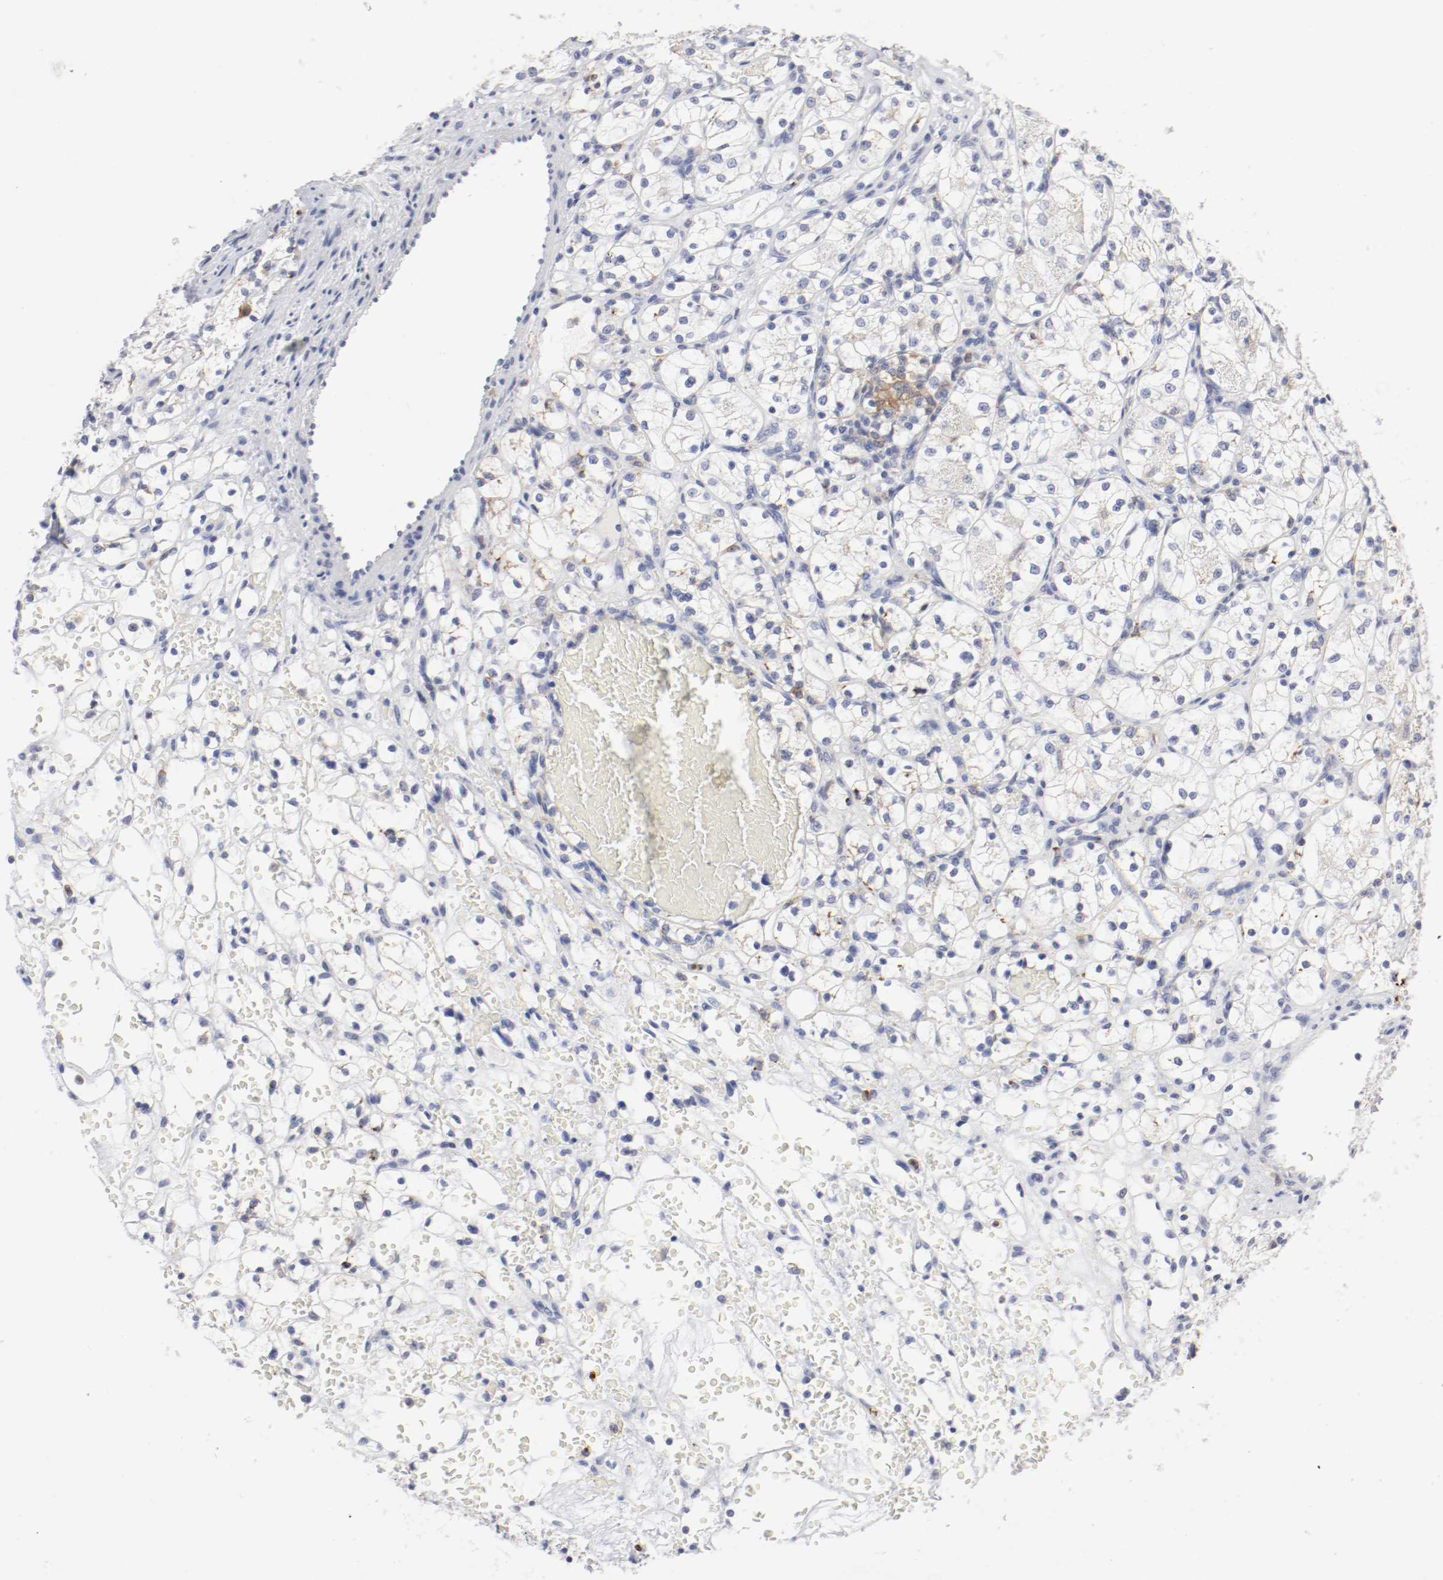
{"staining": {"intensity": "weak", "quantity": "<25%", "location": "cytoplasmic/membranous"}, "tissue": "renal cancer", "cell_type": "Tumor cells", "image_type": "cancer", "snomed": [{"axis": "morphology", "description": "Adenocarcinoma, NOS"}, {"axis": "topography", "description": "Kidney"}], "caption": "A high-resolution image shows immunohistochemistry (IHC) staining of renal adenocarcinoma, which shows no significant expression in tumor cells.", "gene": "ITGAX", "patient": {"sex": "female", "age": 60}}